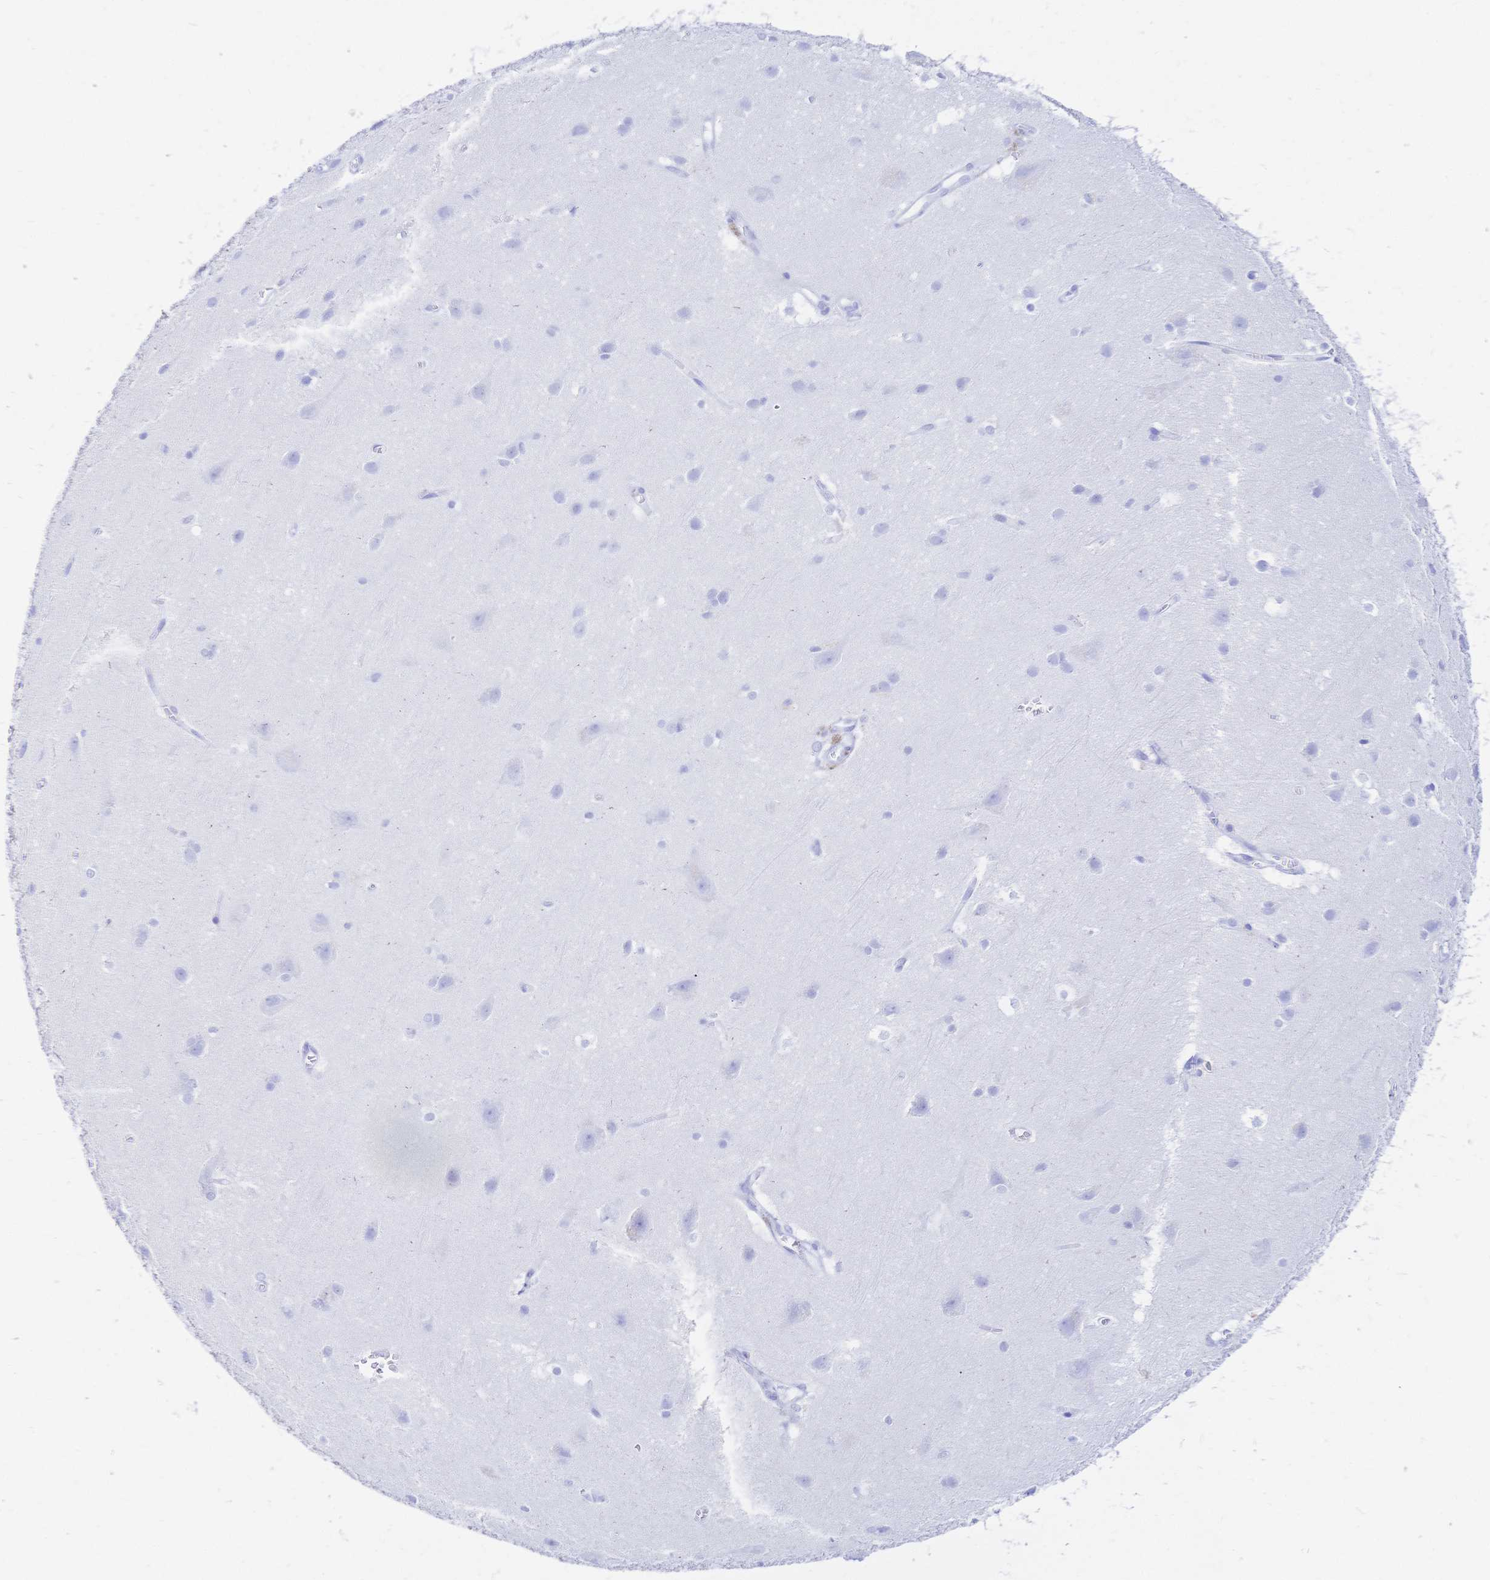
{"staining": {"intensity": "negative", "quantity": "none", "location": "none"}, "tissue": "cerebral cortex", "cell_type": "Endothelial cells", "image_type": "normal", "snomed": [{"axis": "morphology", "description": "Normal tissue, NOS"}, {"axis": "topography", "description": "Cerebral cortex"}], "caption": "Endothelial cells show no significant protein expression in unremarkable cerebral cortex. Nuclei are stained in blue.", "gene": "UMOD", "patient": {"sex": "male", "age": 37}}